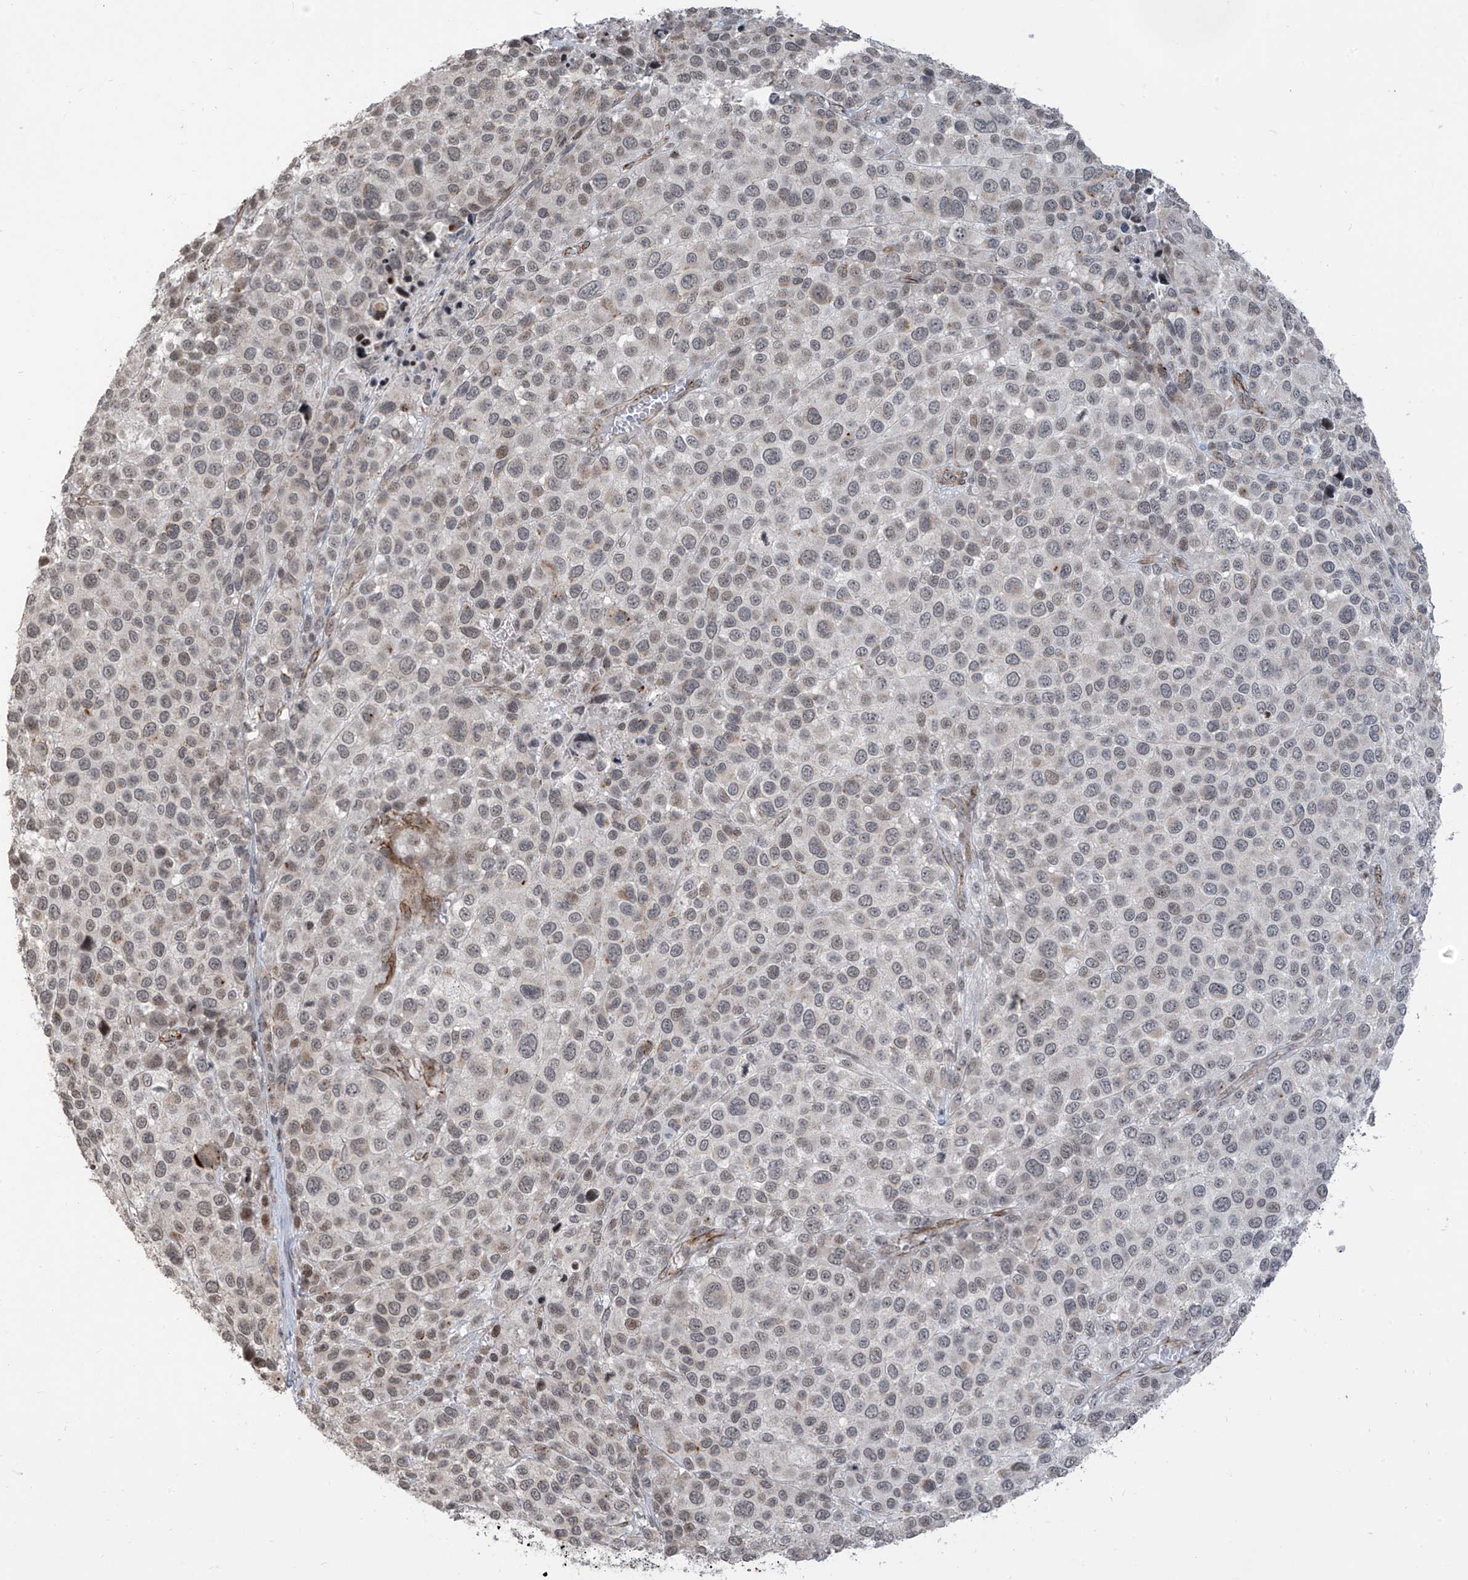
{"staining": {"intensity": "weak", "quantity": "<25%", "location": "nuclear"}, "tissue": "melanoma", "cell_type": "Tumor cells", "image_type": "cancer", "snomed": [{"axis": "morphology", "description": "Malignant melanoma, NOS"}, {"axis": "topography", "description": "Skin of trunk"}], "caption": "Tumor cells show no significant protein positivity in melanoma. (Immunohistochemistry, brightfield microscopy, high magnification).", "gene": "METAP1D", "patient": {"sex": "male", "age": 71}}